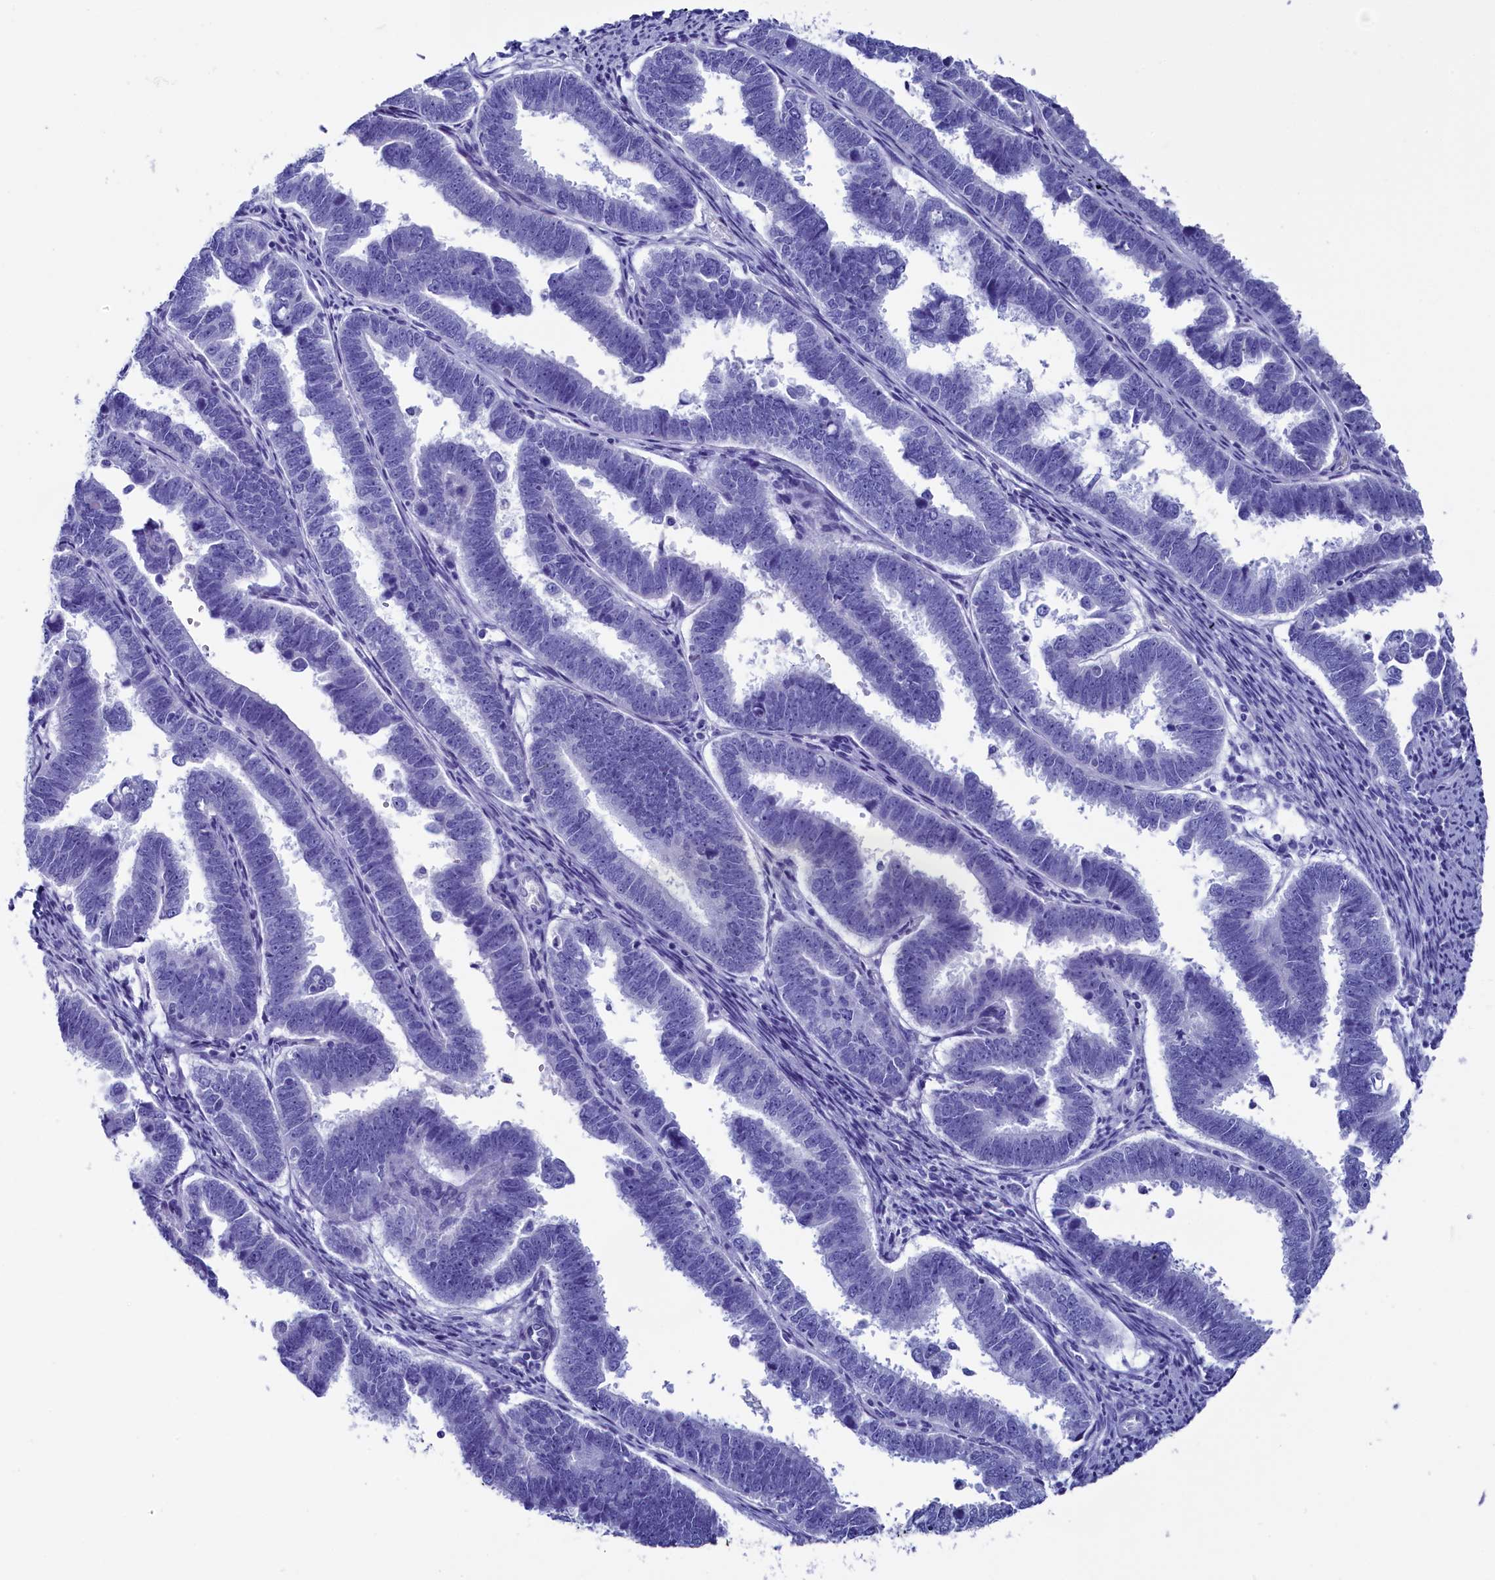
{"staining": {"intensity": "negative", "quantity": "none", "location": "none"}, "tissue": "endometrial cancer", "cell_type": "Tumor cells", "image_type": "cancer", "snomed": [{"axis": "morphology", "description": "Adenocarcinoma, NOS"}, {"axis": "topography", "description": "Endometrium"}], "caption": "The immunohistochemistry micrograph has no significant expression in tumor cells of endometrial cancer tissue. (Stains: DAB IHC with hematoxylin counter stain, Microscopy: brightfield microscopy at high magnification).", "gene": "ANKRD29", "patient": {"sex": "female", "age": 75}}